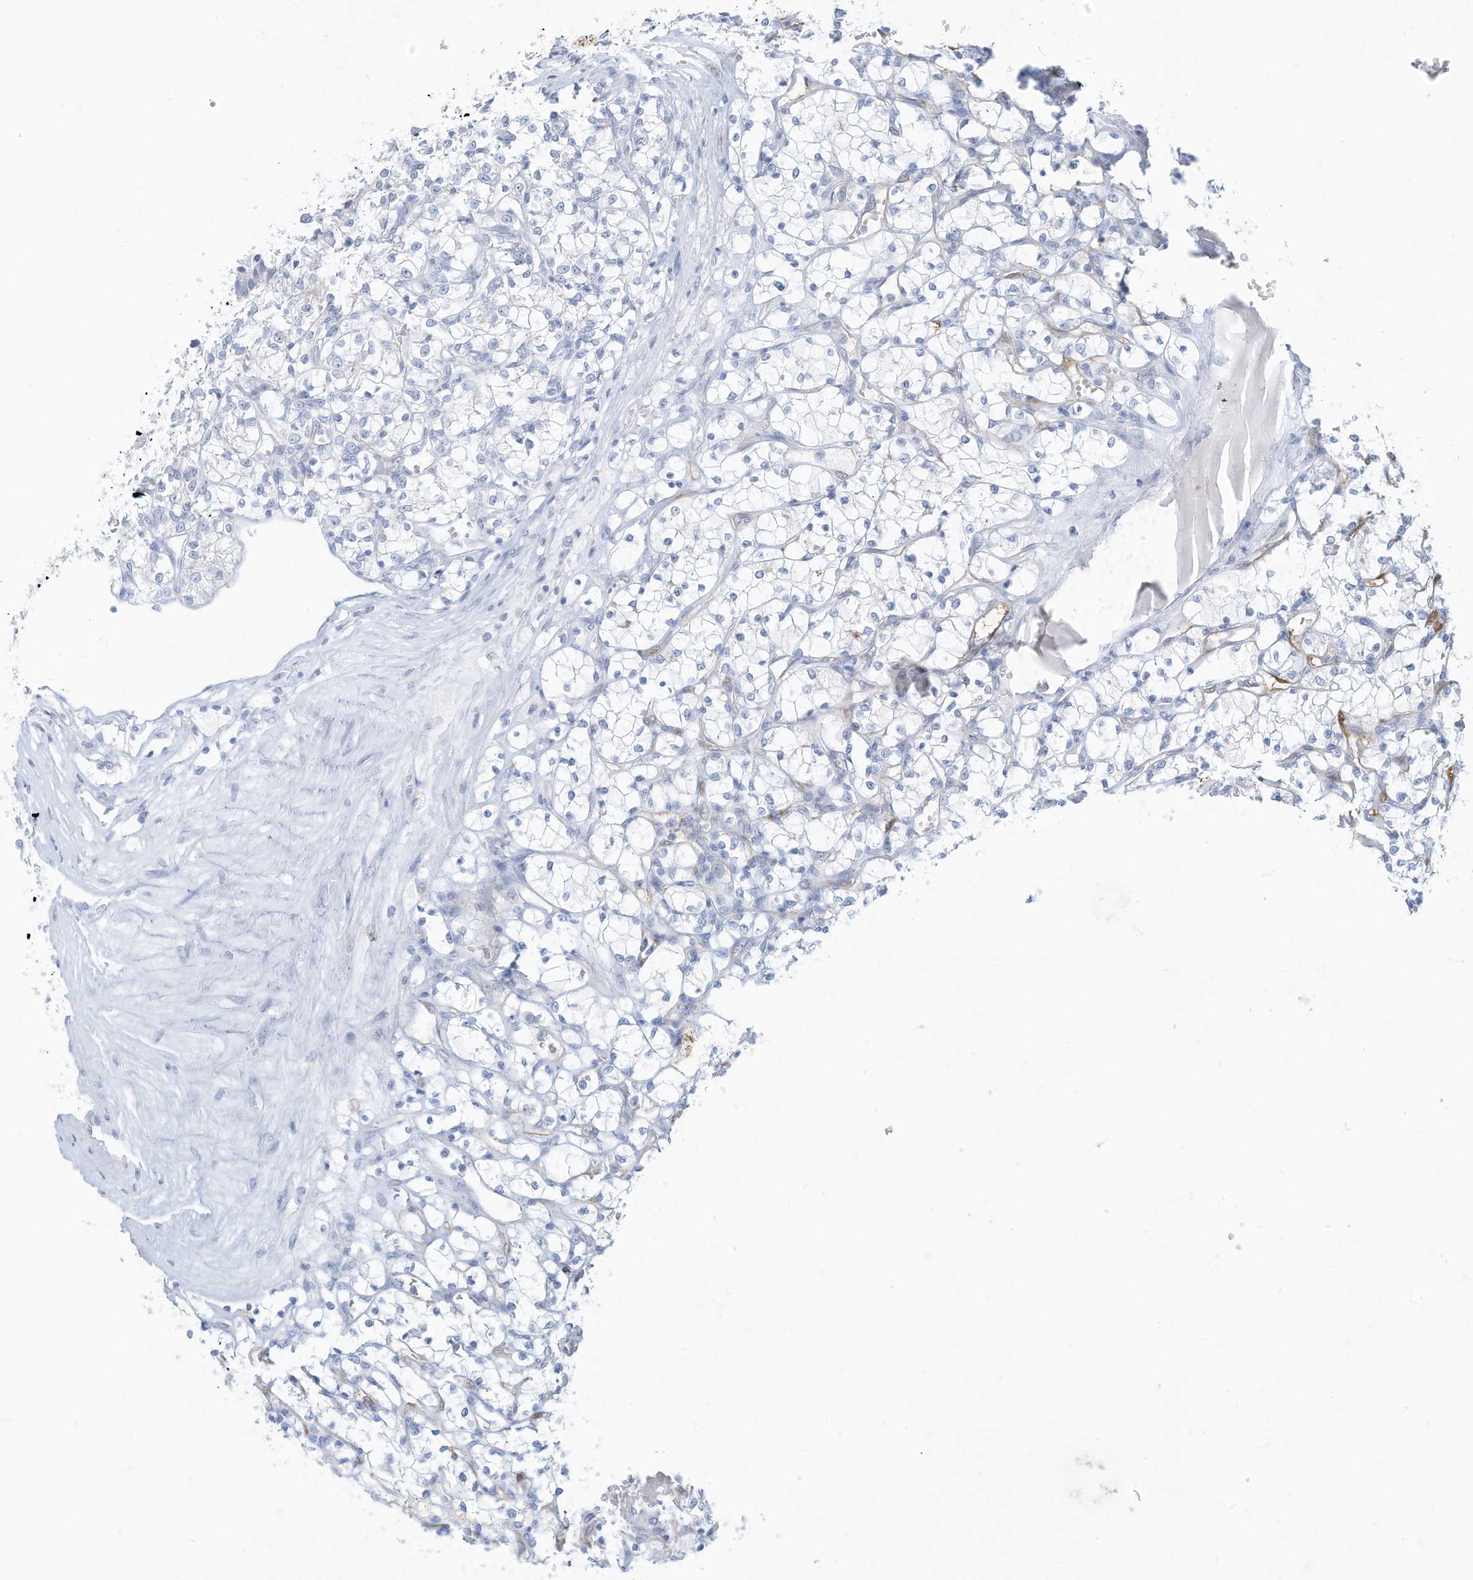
{"staining": {"intensity": "negative", "quantity": "none", "location": "none"}, "tissue": "renal cancer", "cell_type": "Tumor cells", "image_type": "cancer", "snomed": [{"axis": "morphology", "description": "Adenocarcinoma, NOS"}, {"axis": "topography", "description": "Kidney"}], "caption": "Immunohistochemistry image of neoplastic tissue: renal cancer (adenocarcinoma) stained with DAB shows no significant protein staining in tumor cells.", "gene": "ERI2", "patient": {"sex": "female", "age": 69}}